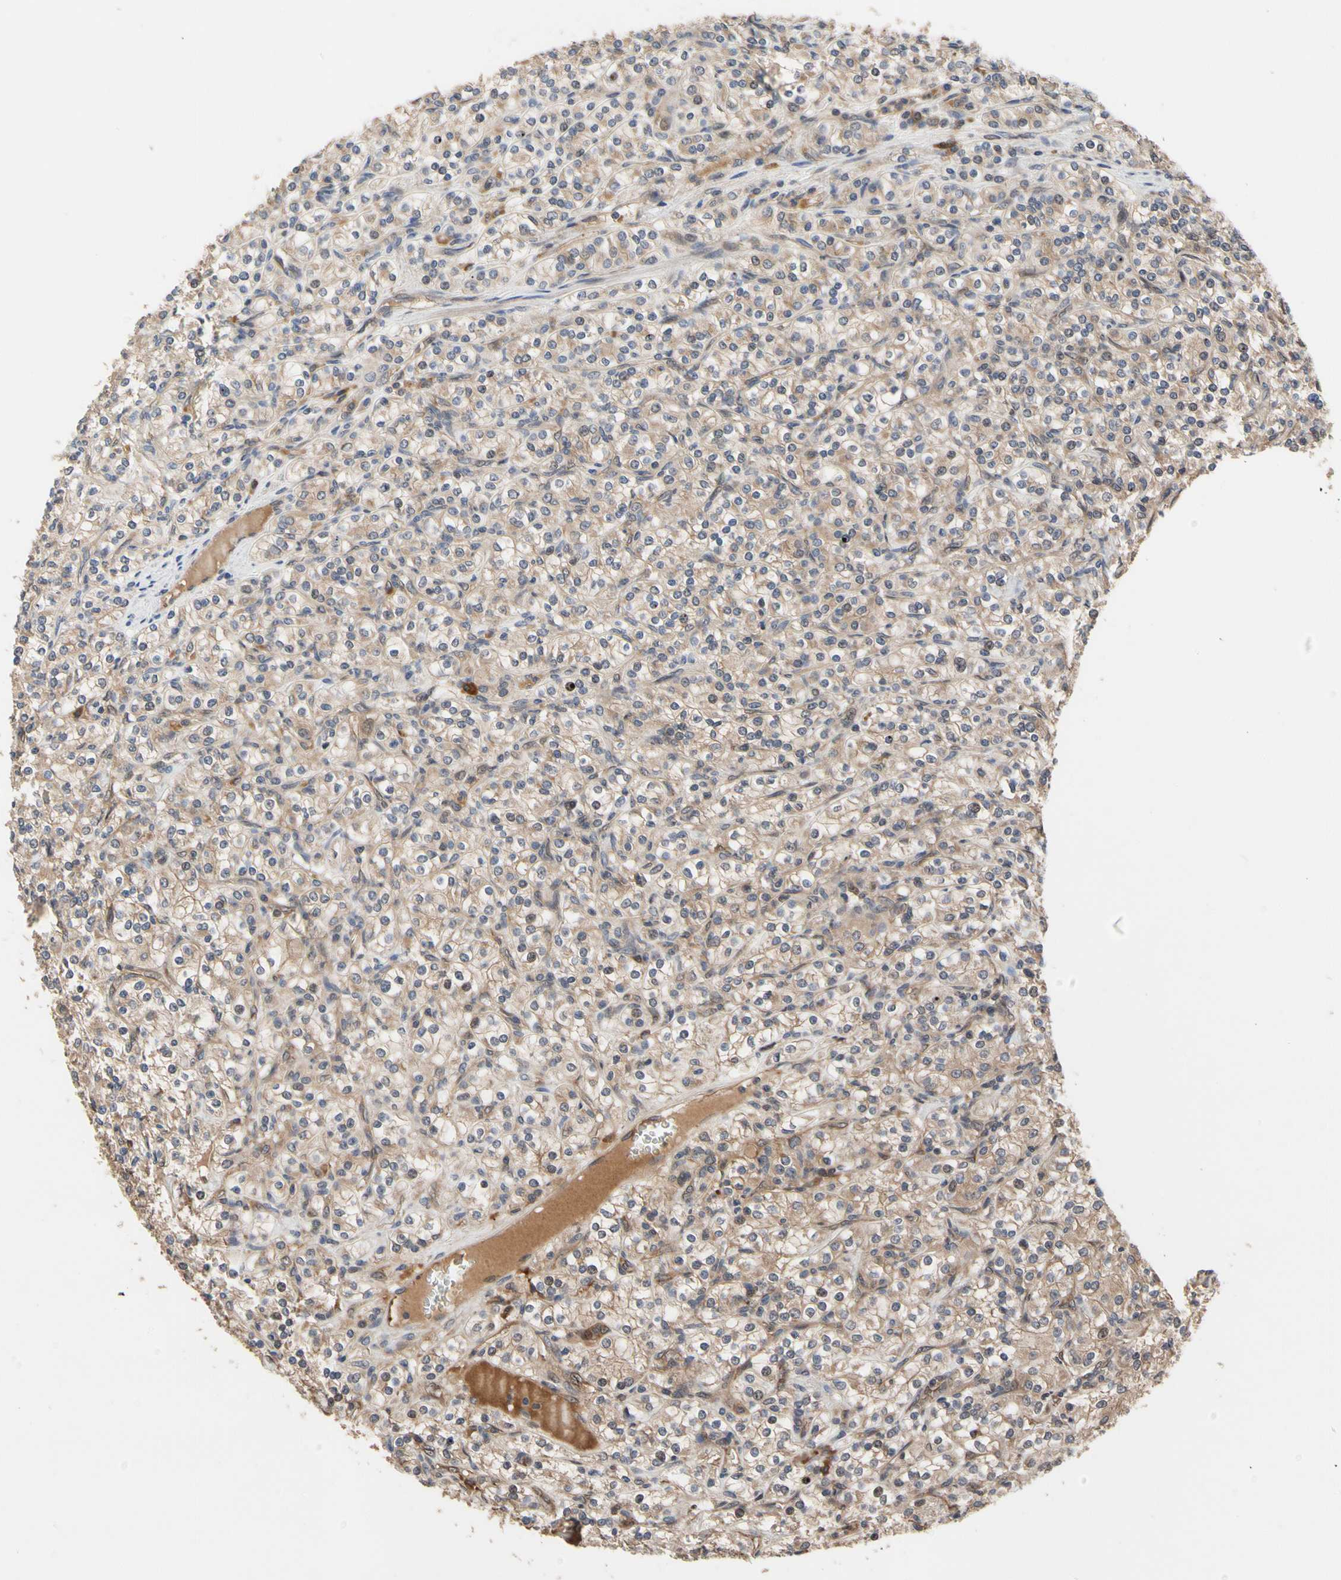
{"staining": {"intensity": "weak", "quantity": ">75%", "location": "cytoplasmic/membranous"}, "tissue": "renal cancer", "cell_type": "Tumor cells", "image_type": "cancer", "snomed": [{"axis": "morphology", "description": "Adenocarcinoma, NOS"}, {"axis": "topography", "description": "Kidney"}], "caption": "The immunohistochemical stain labels weak cytoplasmic/membranous staining in tumor cells of renal cancer tissue.", "gene": "CYTIP", "patient": {"sex": "male", "age": 77}}